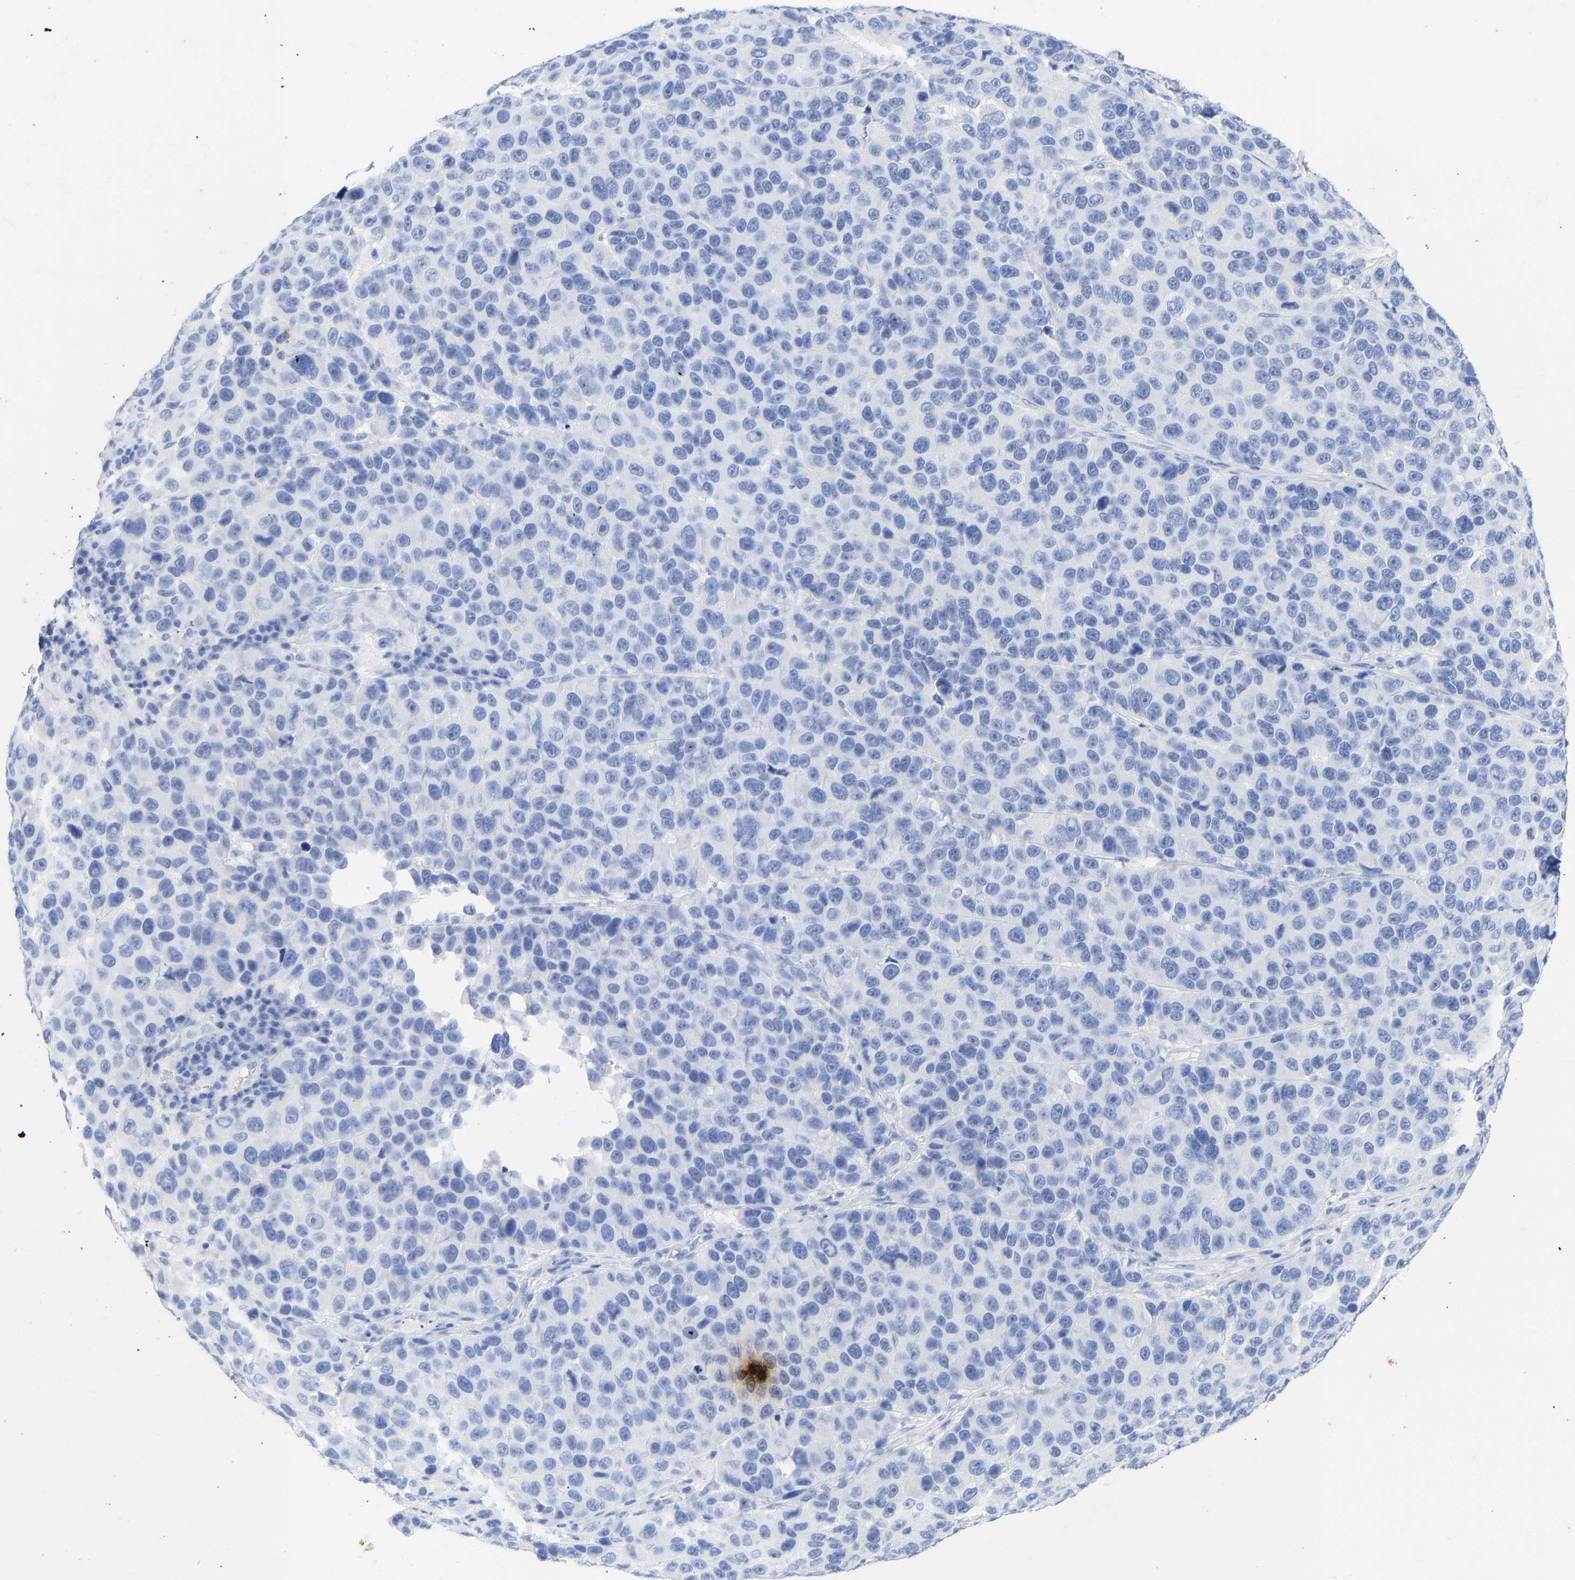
{"staining": {"intensity": "negative", "quantity": "none", "location": "none"}, "tissue": "melanoma", "cell_type": "Tumor cells", "image_type": "cancer", "snomed": [{"axis": "morphology", "description": "Malignant melanoma, NOS"}, {"axis": "topography", "description": "Skin"}], "caption": "Tumor cells are negative for protein expression in human malignant melanoma. (Stains: DAB (3,3'-diaminobenzidine) immunohistochemistry (IHC) with hematoxylin counter stain, Microscopy: brightfield microscopy at high magnification).", "gene": "KRT1", "patient": {"sex": "male", "age": 53}}